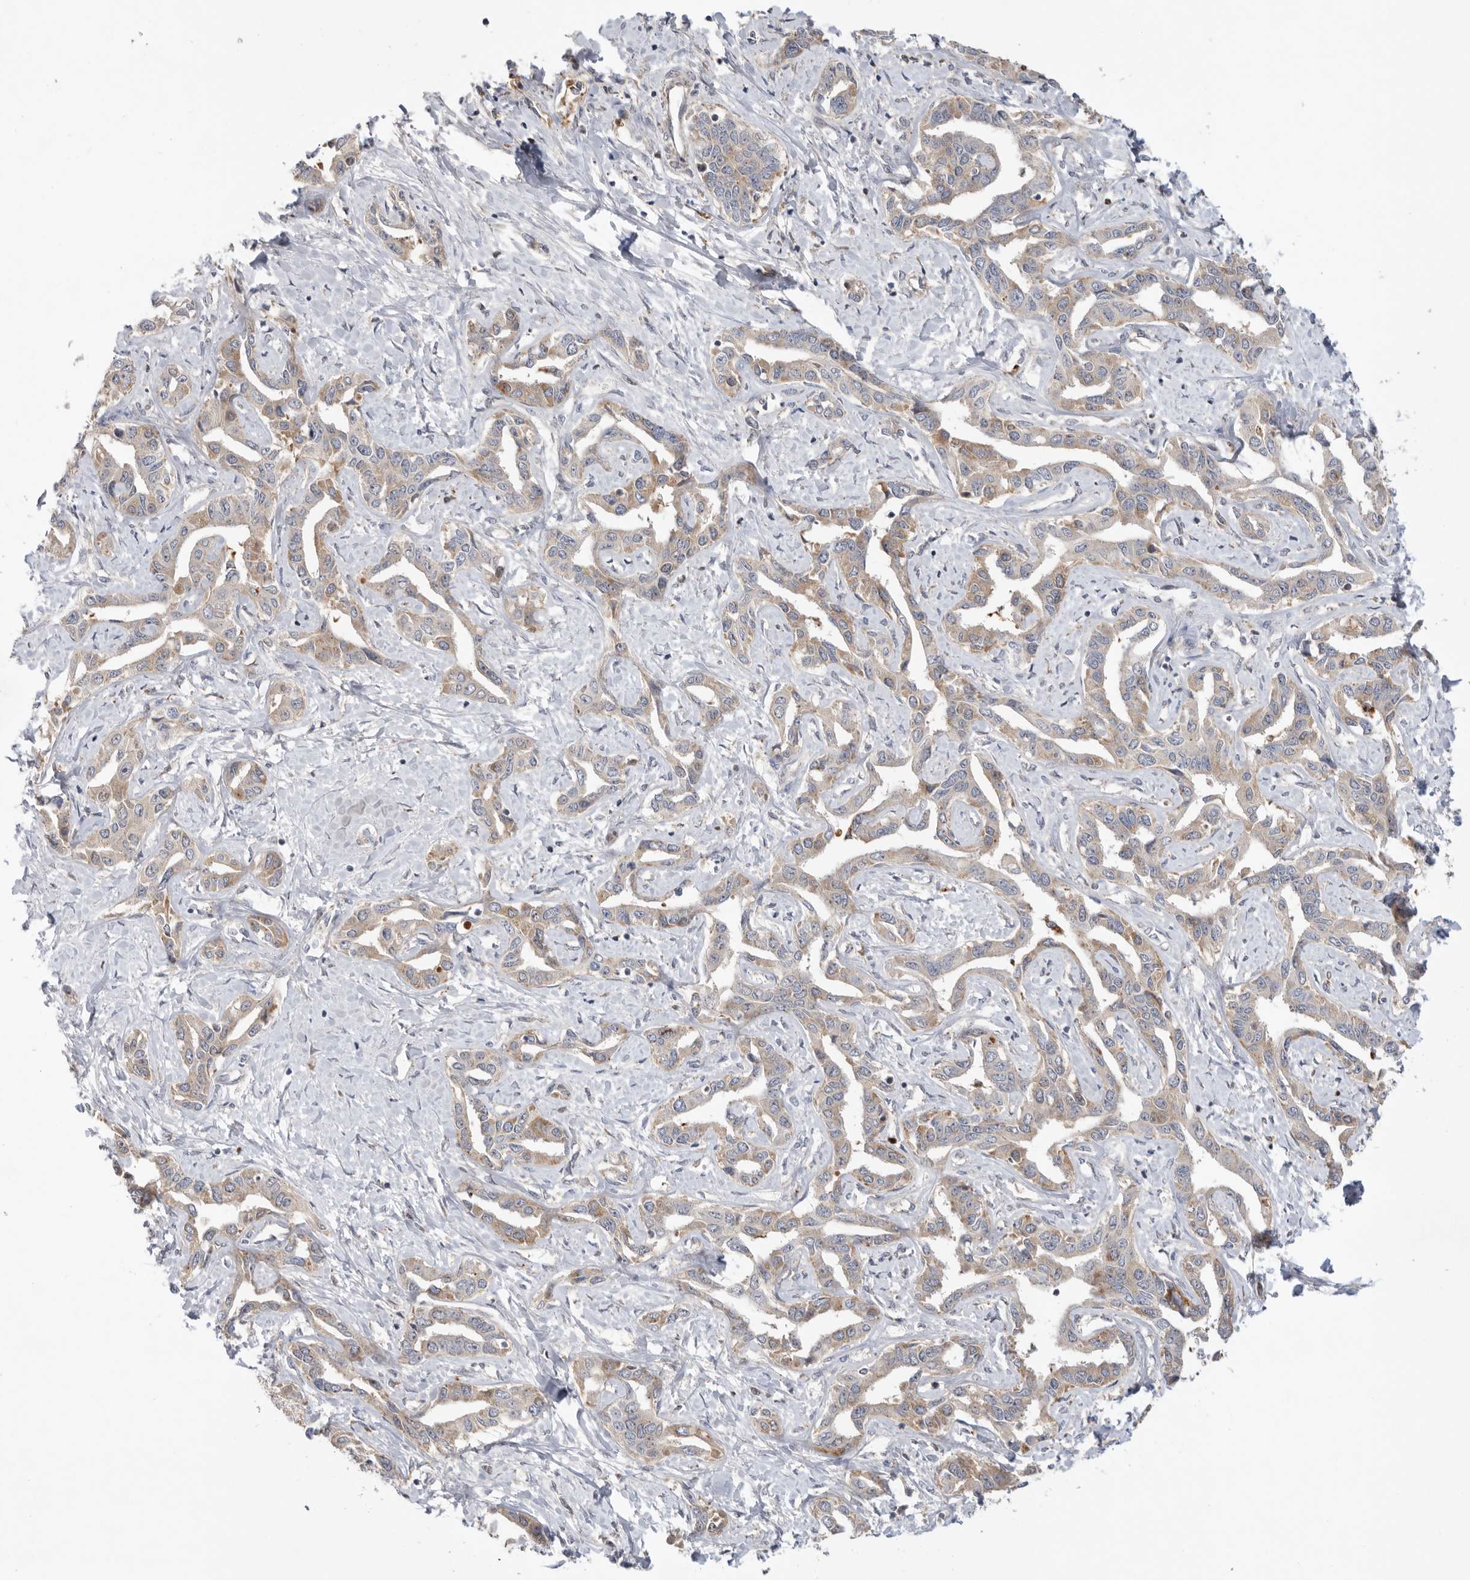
{"staining": {"intensity": "weak", "quantity": "25%-75%", "location": "cytoplasmic/membranous"}, "tissue": "liver cancer", "cell_type": "Tumor cells", "image_type": "cancer", "snomed": [{"axis": "morphology", "description": "Cholangiocarcinoma"}, {"axis": "topography", "description": "Liver"}], "caption": "Liver cholangiocarcinoma stained with a brown dye demonstrates weak cytoplasmic/membranous positive positivity in about 25%-75% of tumor cells.", "gene": "GNE", "patient": {"sex": "male", "age": 59}}